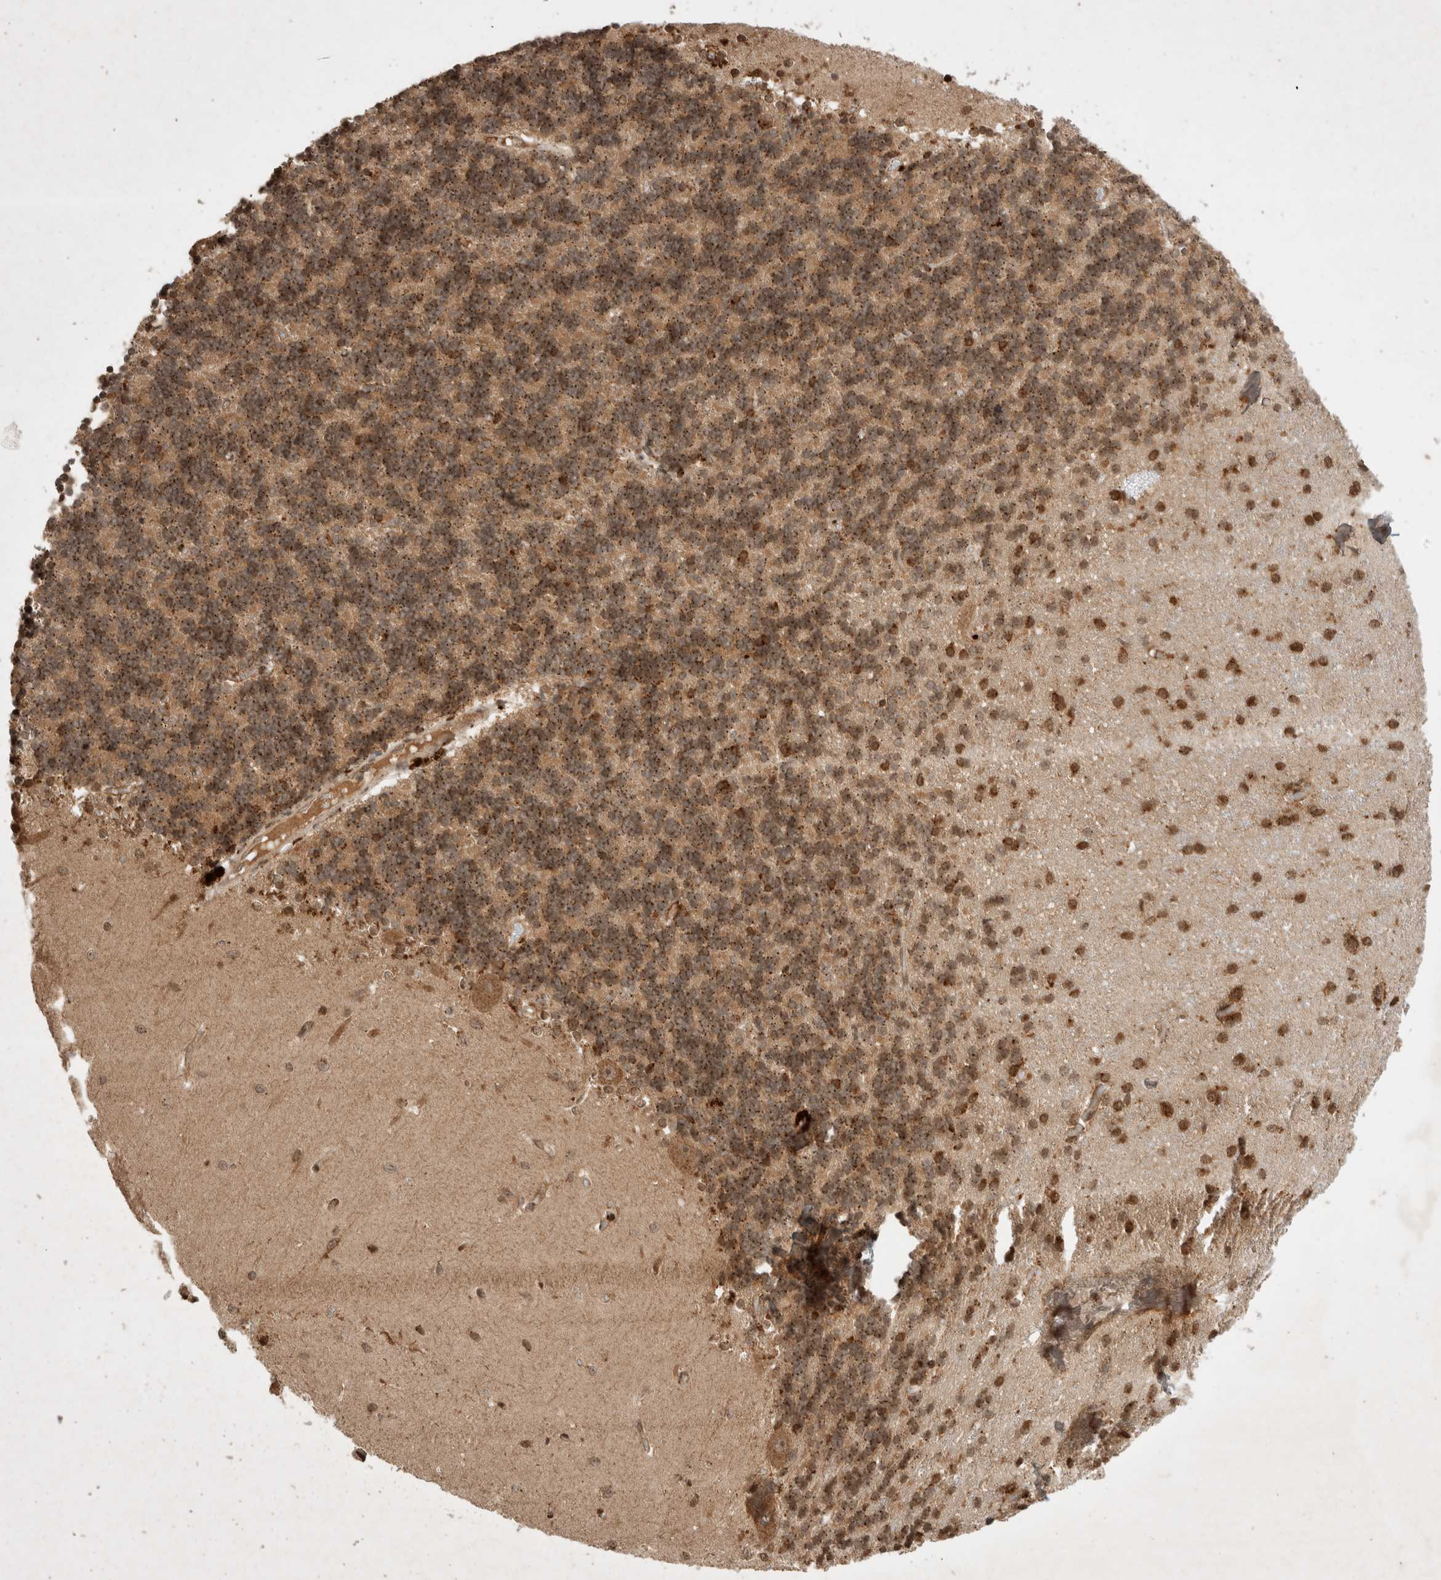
{"staining": {"intensity": "moderate", "quantity": "<25%", "location": "cytoplasmic/membranous"}, "tissue": "cerebellum", "cell_type": "Cells in granular layer", "image_type": "normal", "snomed": [{"axis": "morphology", "description": "Normal tissue, NOS"}, {"axis": "topography", "description": "Cerebellum"}], "caption": "Immunohistochemistry of benign cerebellum displays low levels of moderate cytoplasmic/membranous staining in approximately <25% of cells in granular layer.", "gene": "FAM221A", "patient": {"sex": "male", "age": 37}}